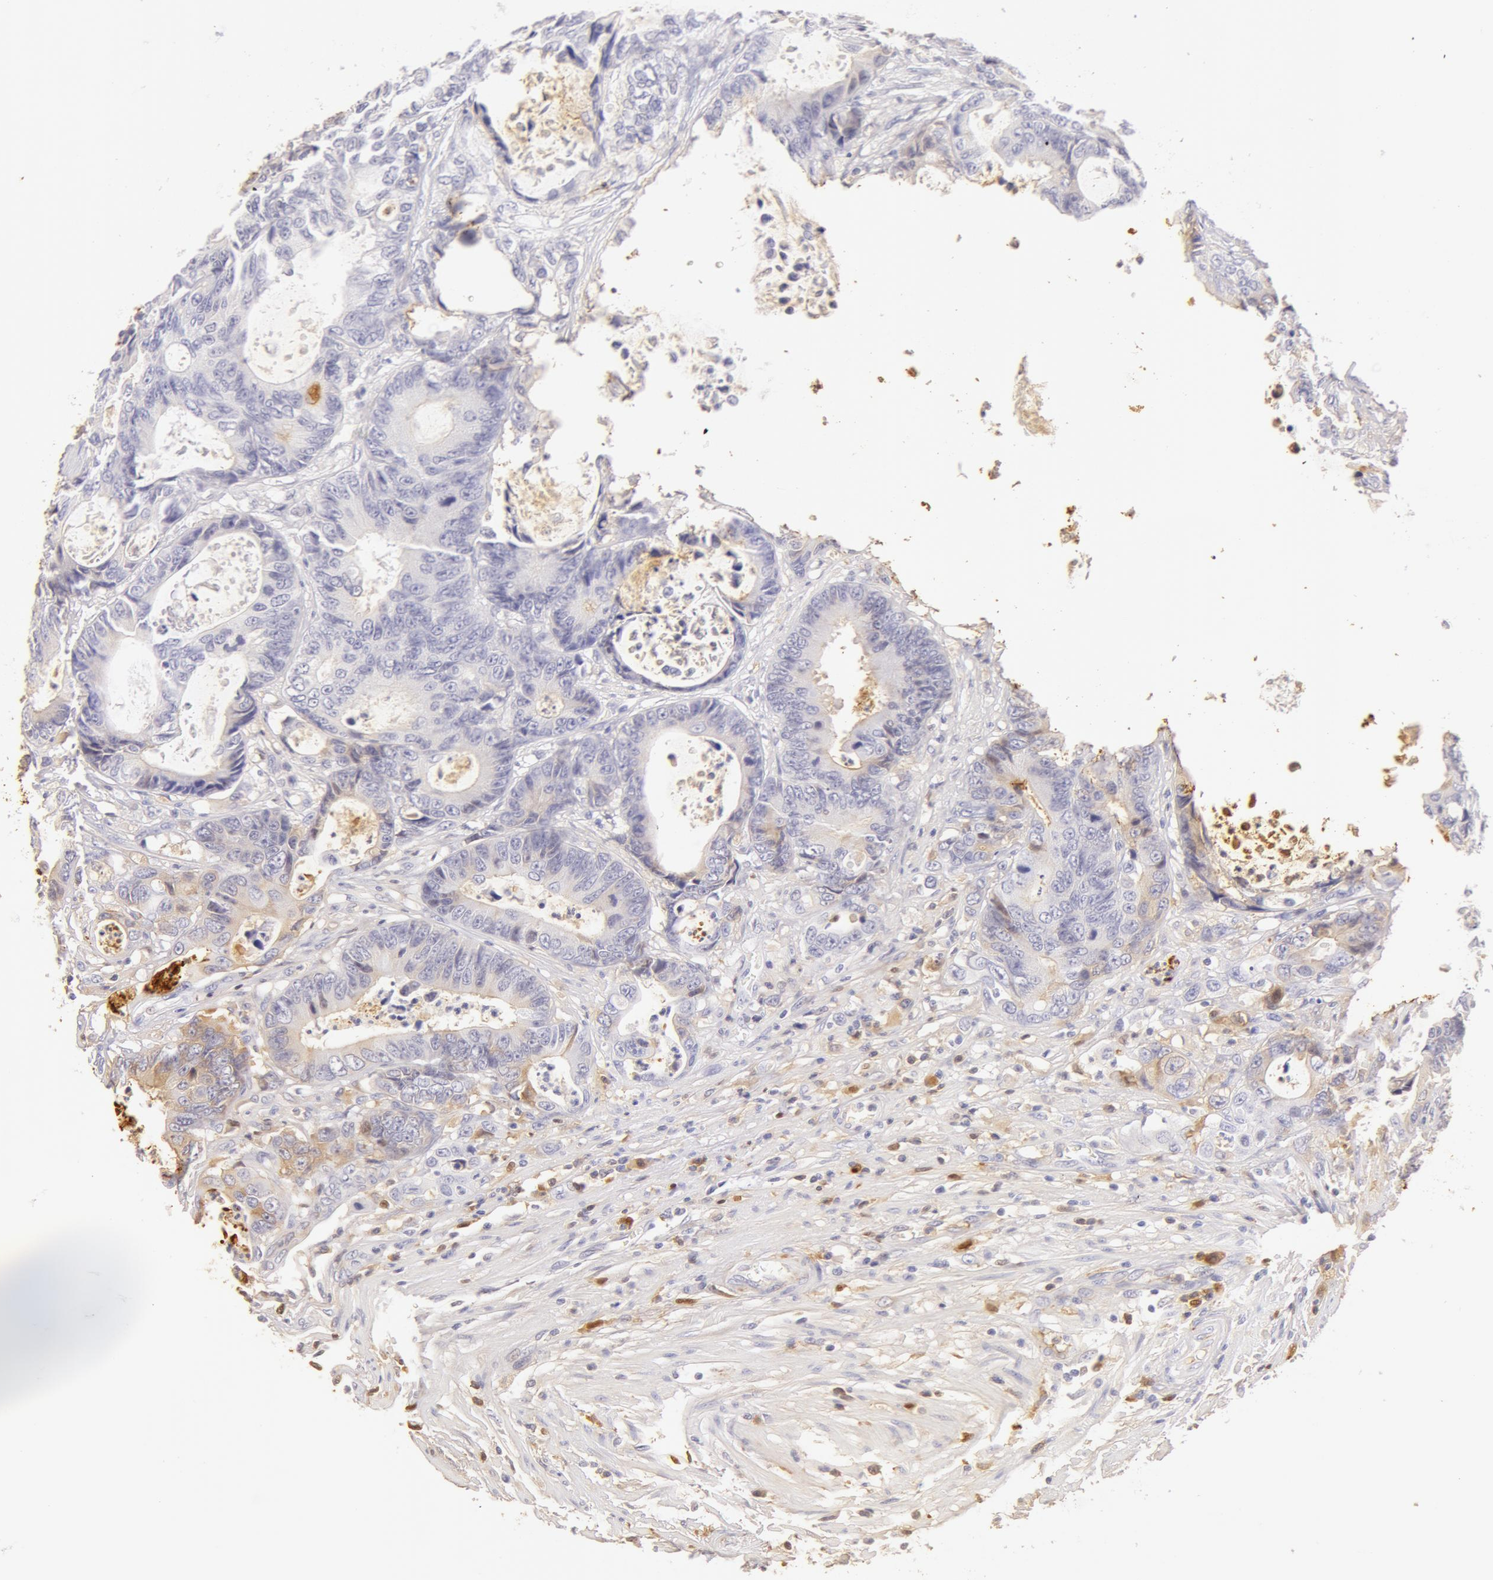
{"staining": {"intensity": "negative", "quantity": "none", "location": "none"}, "tissue": "colorectal cancer", "cell_type": "Tumor cells", "image_type": "cancer", "snomed": [{"axis": "morphology", "description": "Adenocarcinoma, NOS"}, {"axis": "topography", "description": "Rectum"}], "caption": "Immunohistochemistry of adenocarcinoma (colorectal) reveals no positivity in tumor cells.", "gene": "AHSG", "patient": {"sex": "female", "age": 98}}